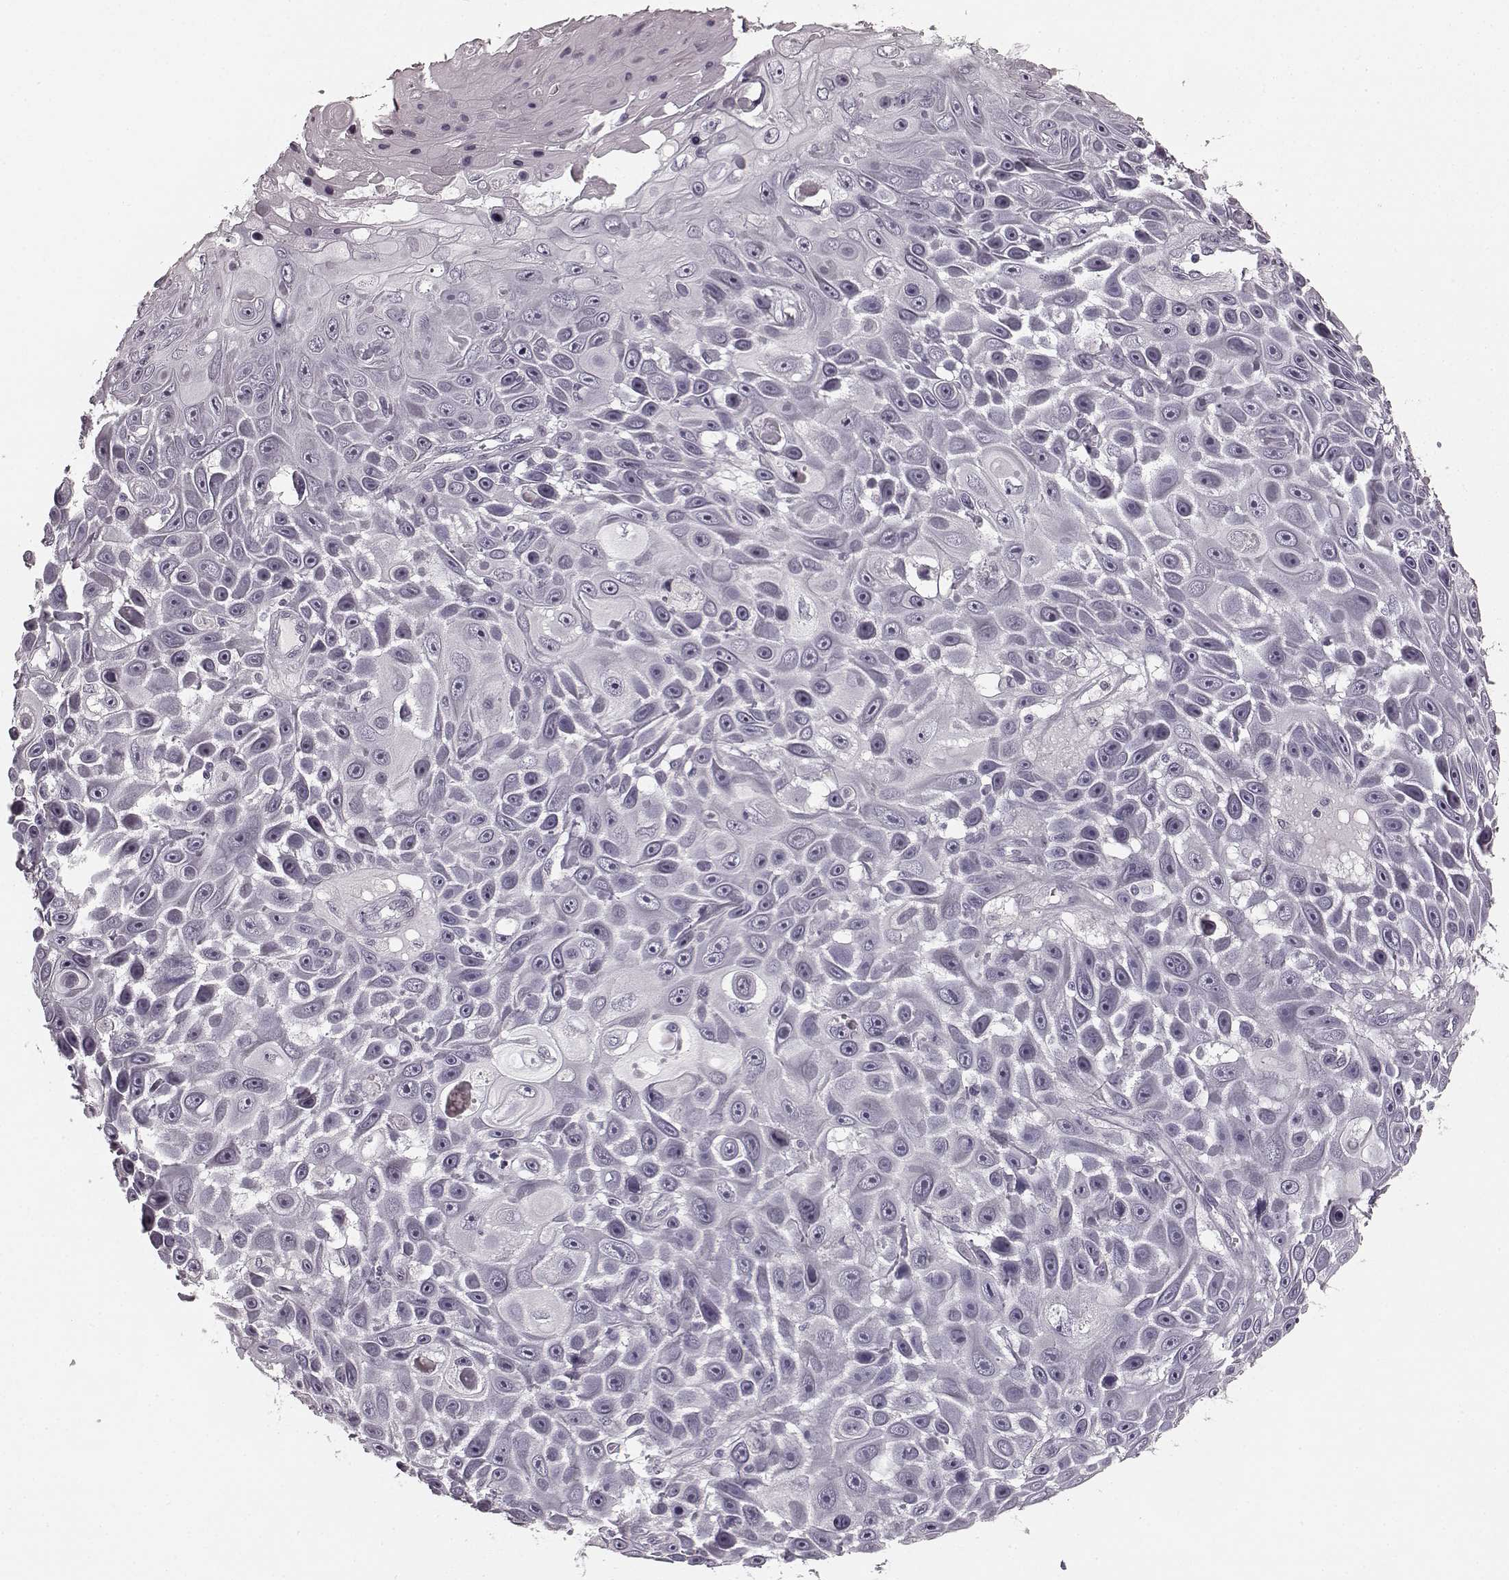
{"staining": {"intensity": "negative", "quantity": "none", "location": "none"}, "tissue": "skin cancer", "cell_type": "Tumor cells", "image_type": "cancer", "snomed": [{"axis": "morphology", "description": "Squamous cell carcinoma, NOS"}, {"axis": "topography", "description": "Skin"}], "caption": "DAB immunohistochemical staining of skin squamous cell carcinoma demonstrates no significant expression in tumor cells.", "gene": "TMPRSS15", "patient": {"sex": "male", "age": 82}}